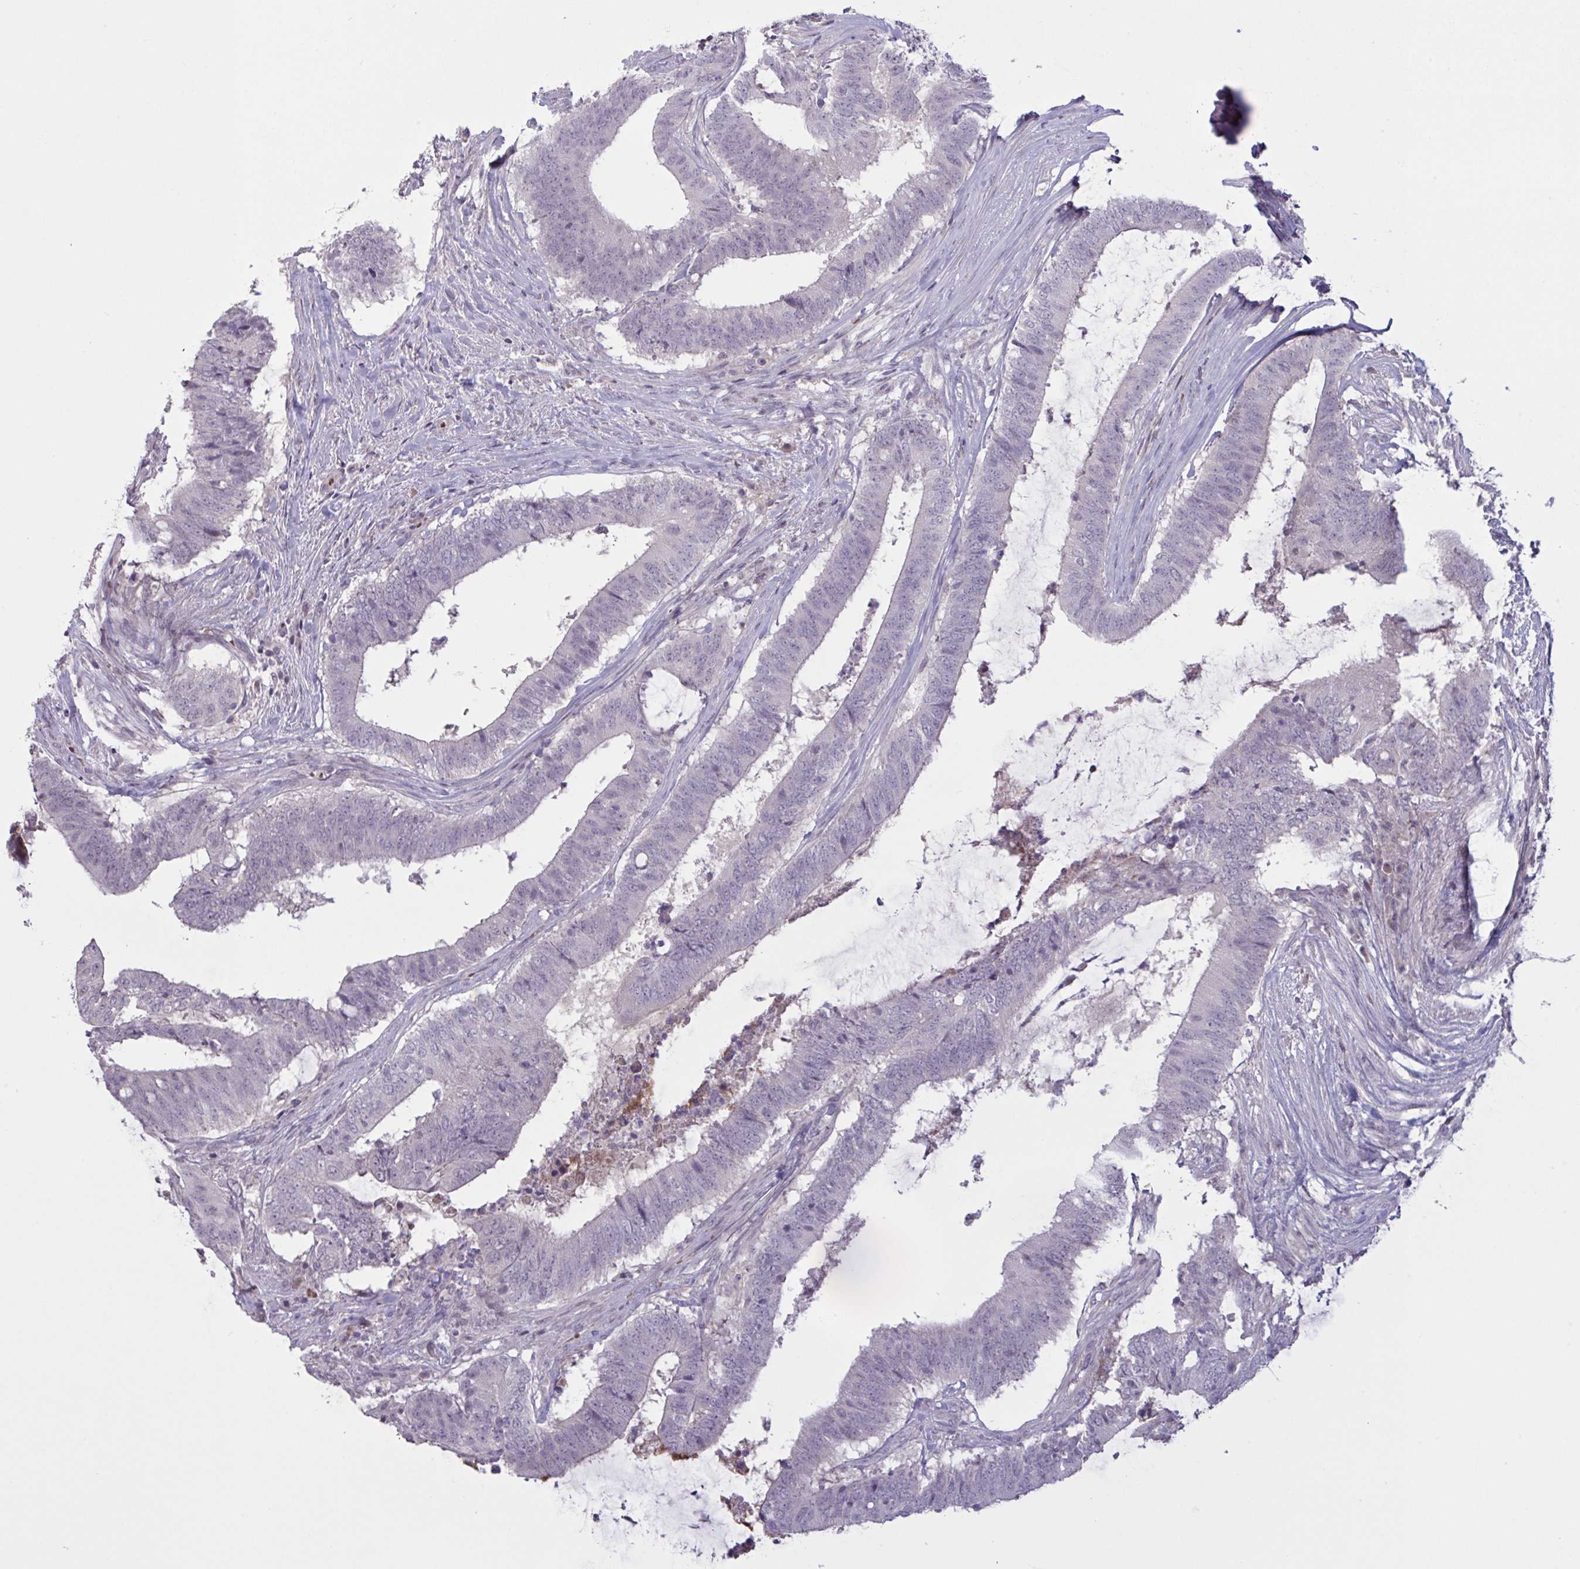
{"staining": {"intensity": "negative", "quantity": "none", "location": "none"}, "tissue": "colorectal cancer", "cell_type": "Tumor cells", "image_type": "cancer", "snomed": [{"axis": "morphology", "description": "Adenocarcinoma, NOS"}, {"axis": "topography", "description": "Colon"}], "caption": "Tumor cells are negative for brown protein staining in adenocarcinoma (colorectal). (DAB (3,3'-diaminobenzidine) IHC, high magnification).", "gene": "RFPL4B", "patient": {"sex": "female", "age": 43}}